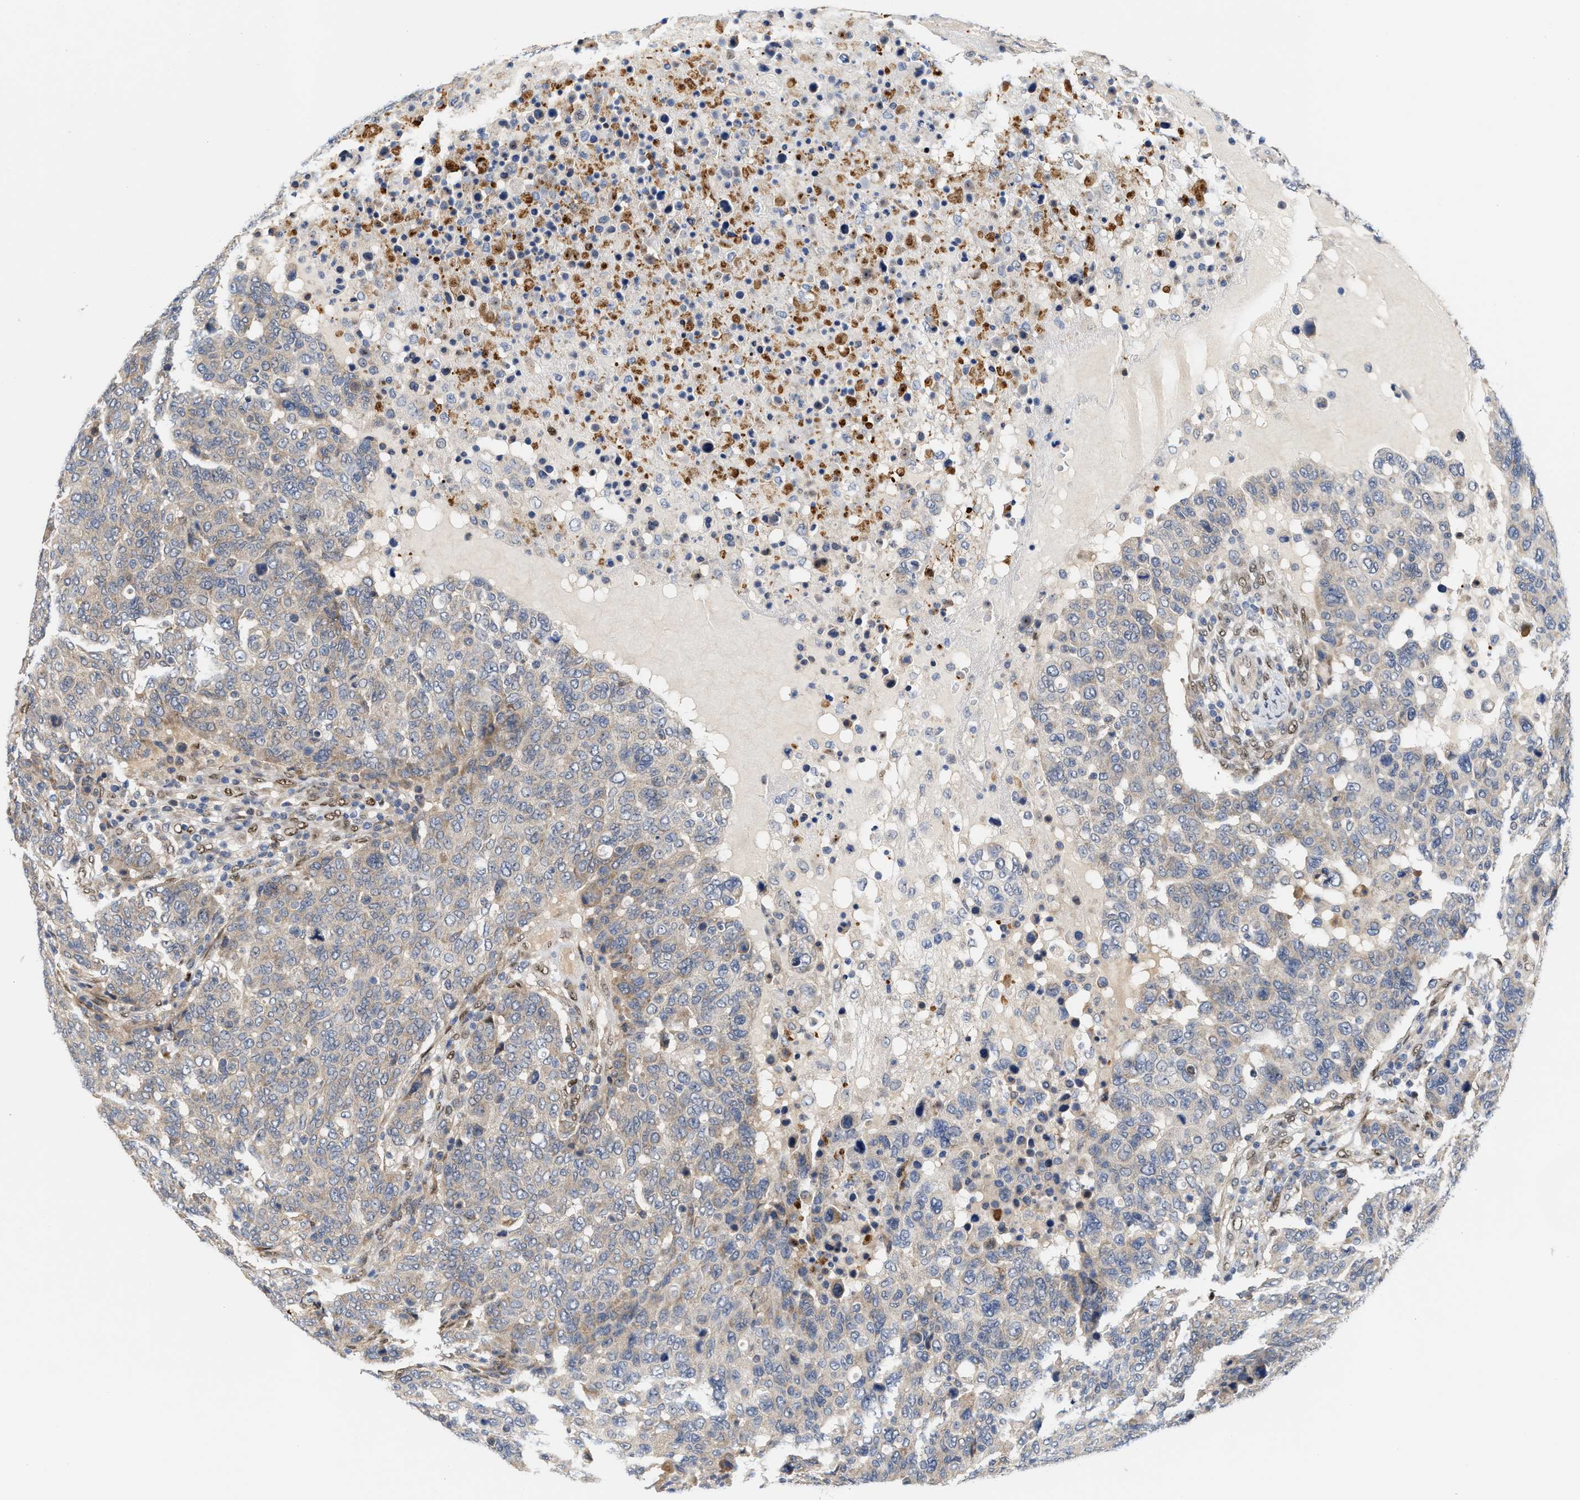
{"staining": {"intensity": "weak", "quantity": "25%-75%", "location": "cytoplasmic/membranous"}, "tissue": "breast cancer", "cell_type": "Tumor cells", "image_type": "cancer", "snomed": [{"axis": "morphology", "description": "Duct carcinoma"}, {"axis": "topography", "description": "Breast"}], "caption": "Immunohistochemistry (IHC) of human breast cancer reveals low levels of weak cytoplasmic/membranous positivity in about 25%-75% of tumor cells.", "gene": "TCF4", "patient": {"sex": "female", "age": 37}}